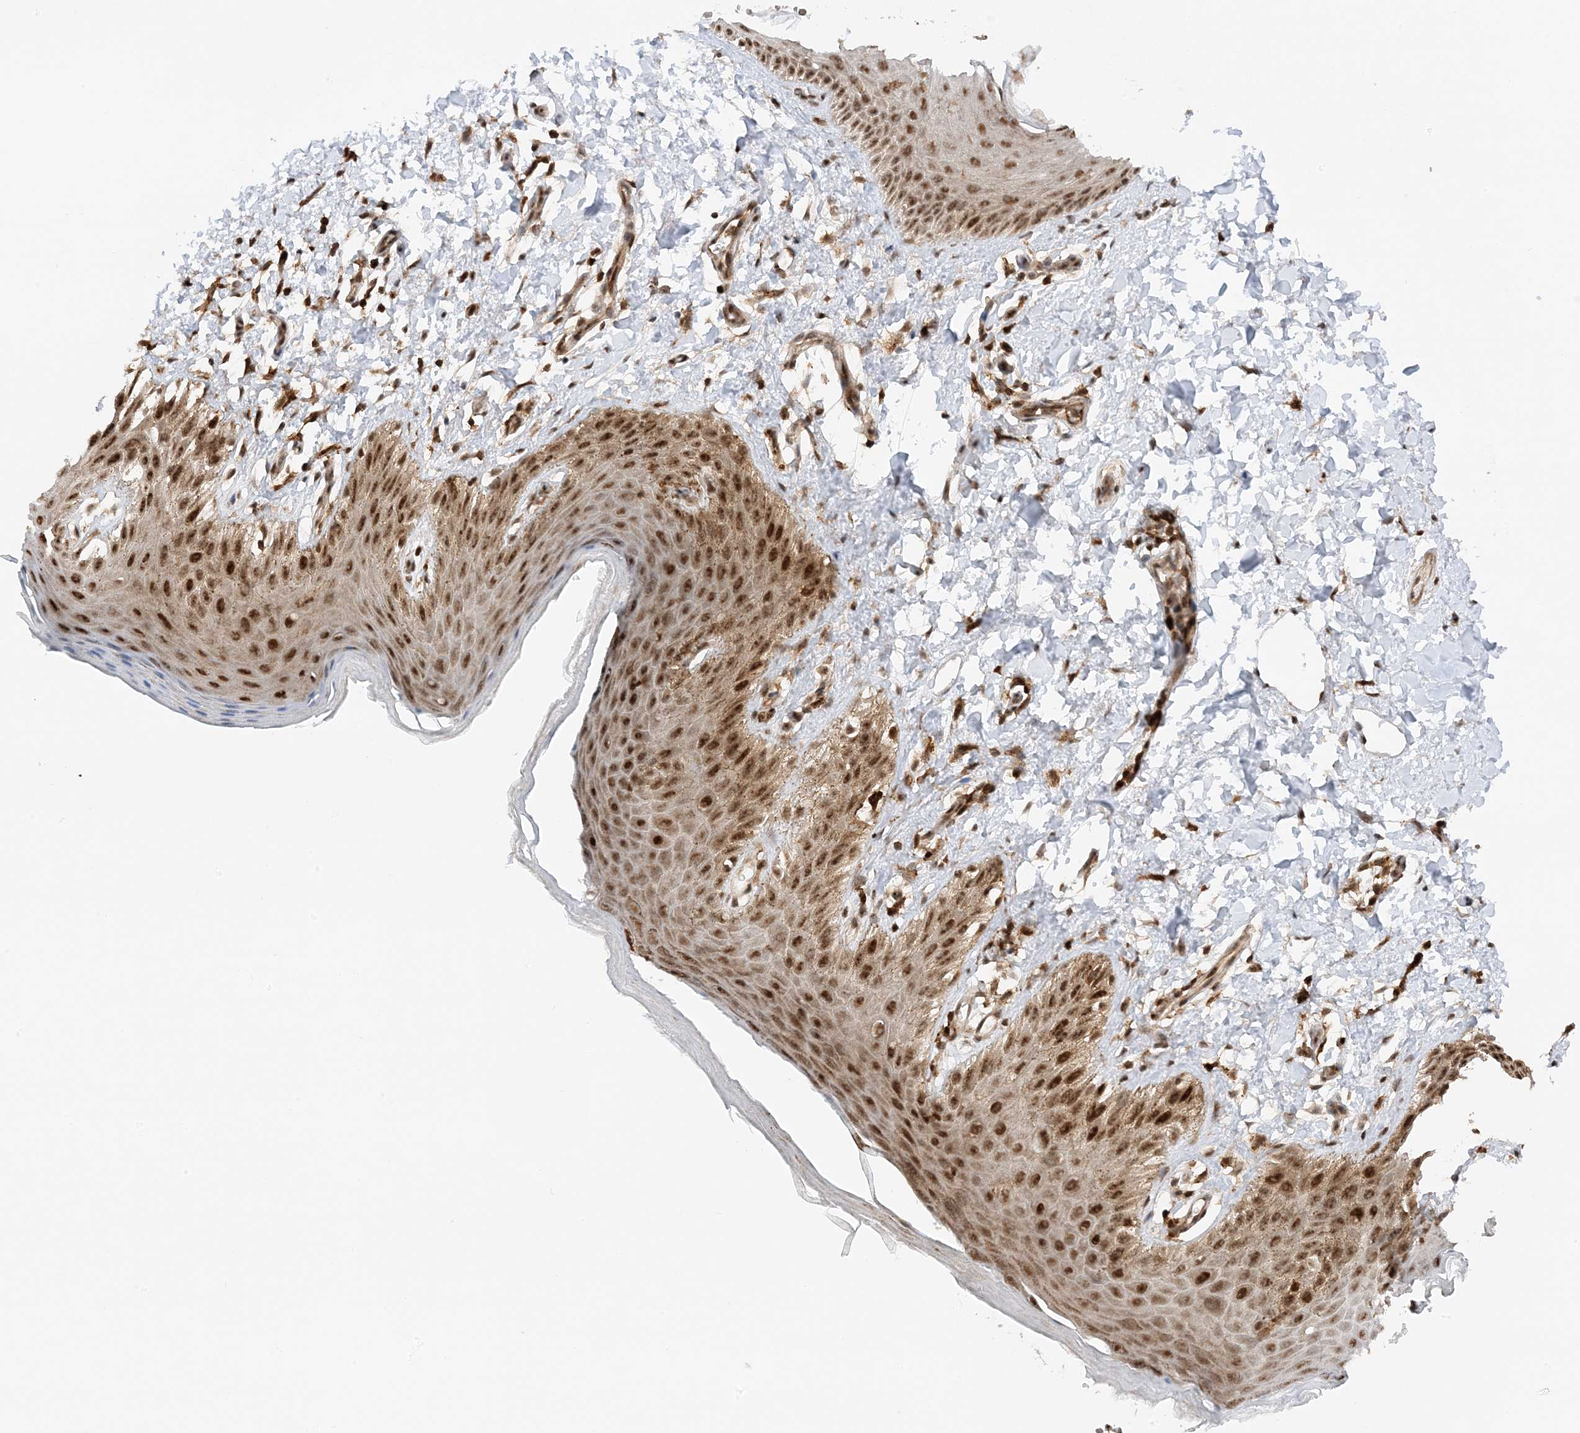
{"staining": {"intensity": "moderate", "quantity": ">75%", "location": "cytoplasmic/membranous,nuclear"}, "tissue": "skin", "cell_type": "Epidermal cells", "image_type": "normal", "snomed": [{"axis": "morphology", "description": "Normal tissue, NOS"}, {"axis": "topography", "description": "Anal"}], "caption": "Protein staining of benign skin displays moderate cytoplasmic/membranous,nuclear expression in about >75% of epidermal cells. The staining was performed using DAB (3,3'-diaminobenzidine), with brown indicating positive protein expression. Nuclei are stained blue with hematoxylin.", "gene": "TATDN3", "patient": {"sex": "male", "age": 44}}